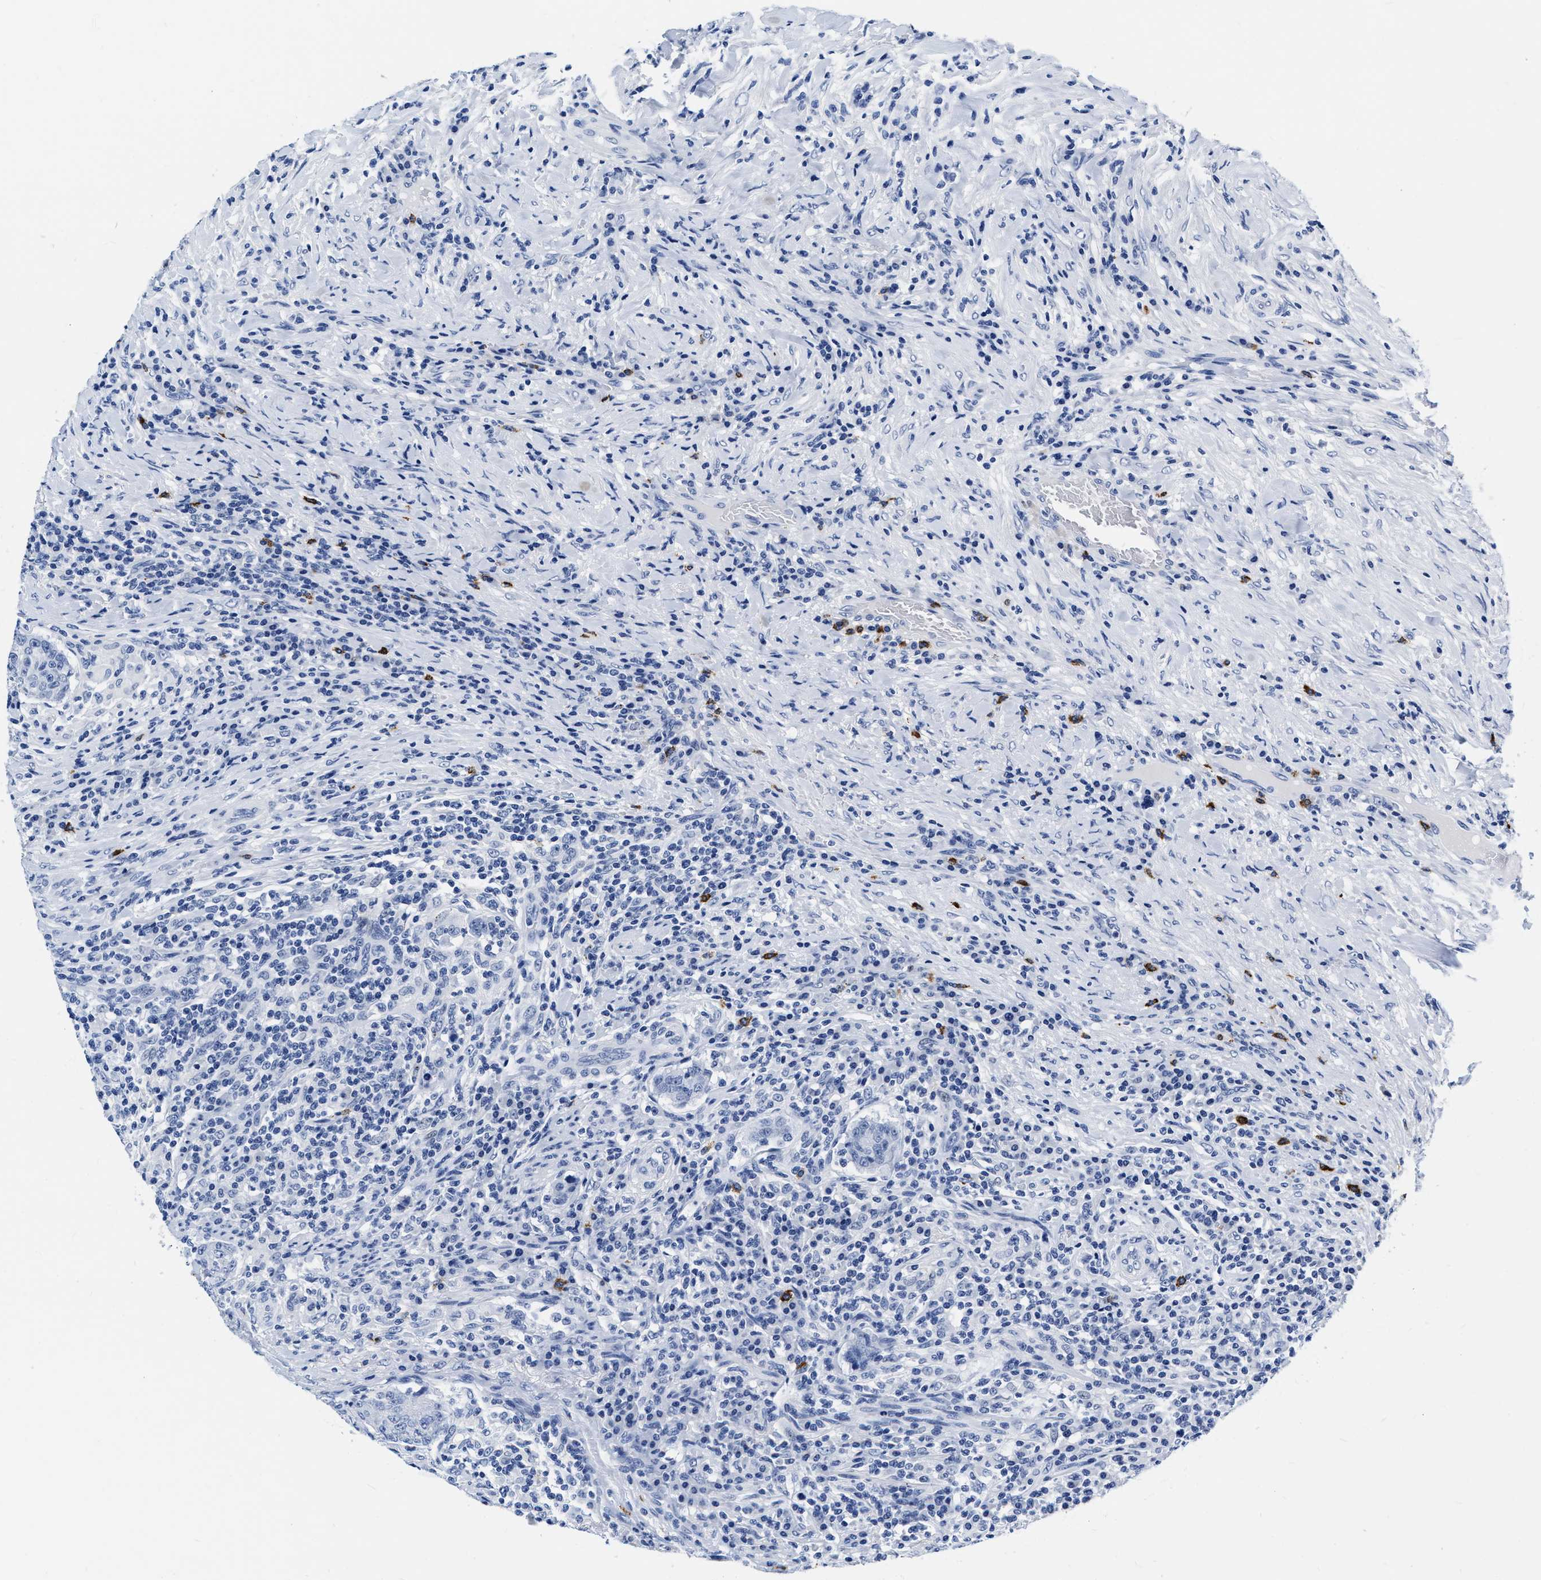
{"staining": {"intensity": "negative", "quantity": "none", "location": "none"}, "tissue": "colorectal cancer", "cell_type": "Tumor cells", "image_type": "cancer", "snomed": [{"axis": "morphology", "description": "Normal tissue, NOS"}, {"axis": "morphology", "description": "Adenocarcinoma, NOS"}, {"axis": "topography", "description": "Colon"}], "caption": "Human adenocarcinoma (colorectal) stained for a protein using immunohistochemistry (IHC) reveals no staining in tumor cells.", "gene": "CER1", "patient": {"sex": "female", "age": 75}}